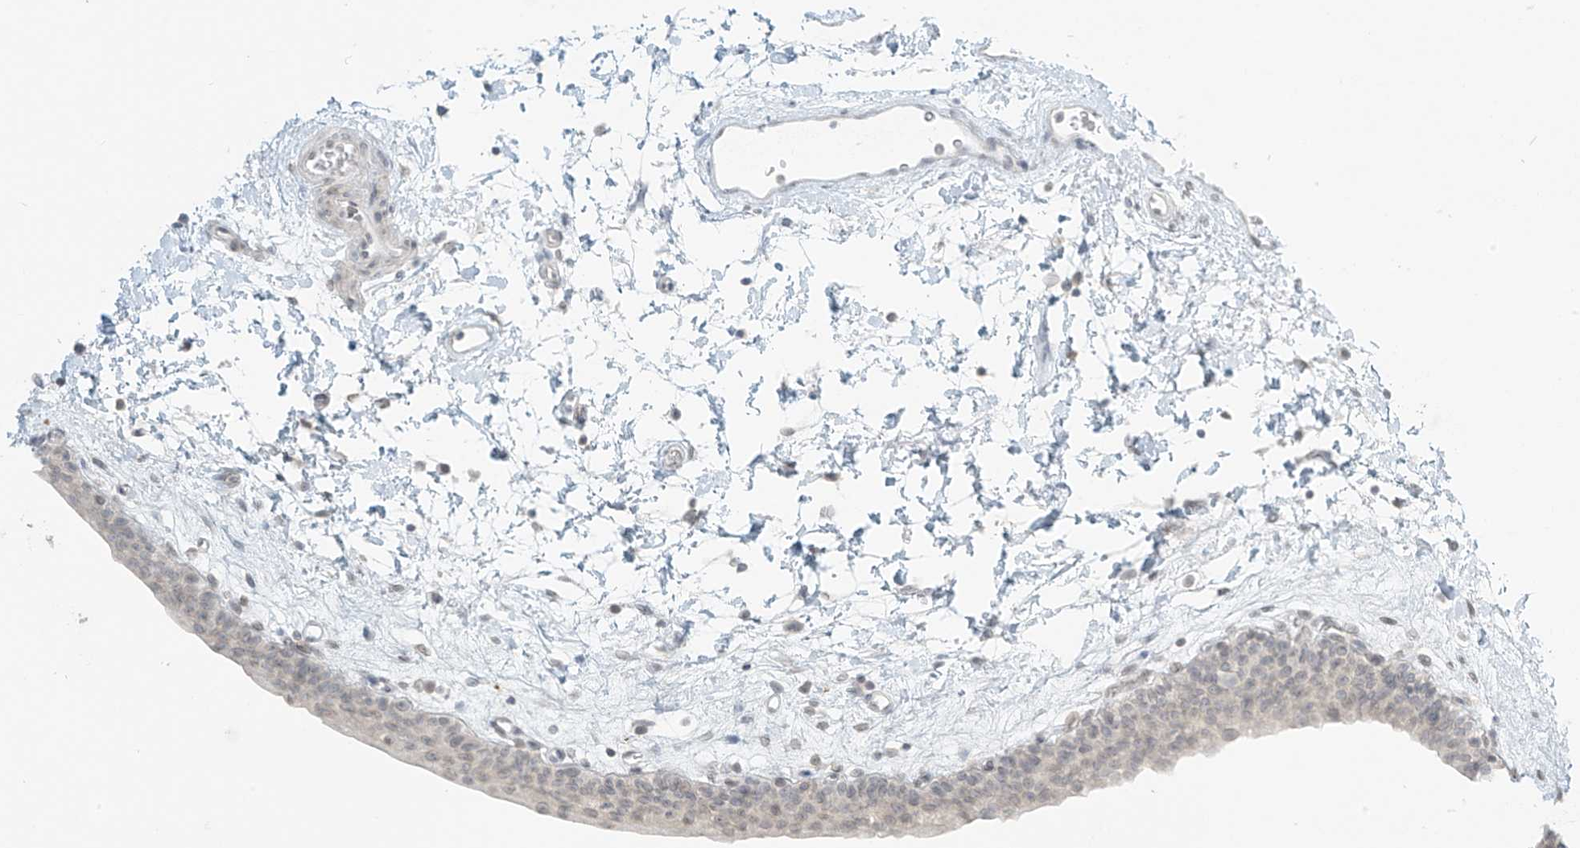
{"staining": {"intensity": "negative", "quantity": "none", "location": "none"}, "tissue": "urinary bladder", "cell_type": "Urothelial cells", "image_type": "normal", "snomed": [{"axis": "morphology", "description": "Normal tissue, NOS"}, {"axis": "topography", "description": "Urinary bladder"}], "caption": "The histopathology image displays no staining of urothelial cells in unremarkable urinary bladder. (Brightfield microscopy of DAB (3,3'-diaminobenzidine) immunohistochemistry (IHC) at high magnification).", "gene": "OSBPL7", "patient": {"sex": "male", "age": 83}}